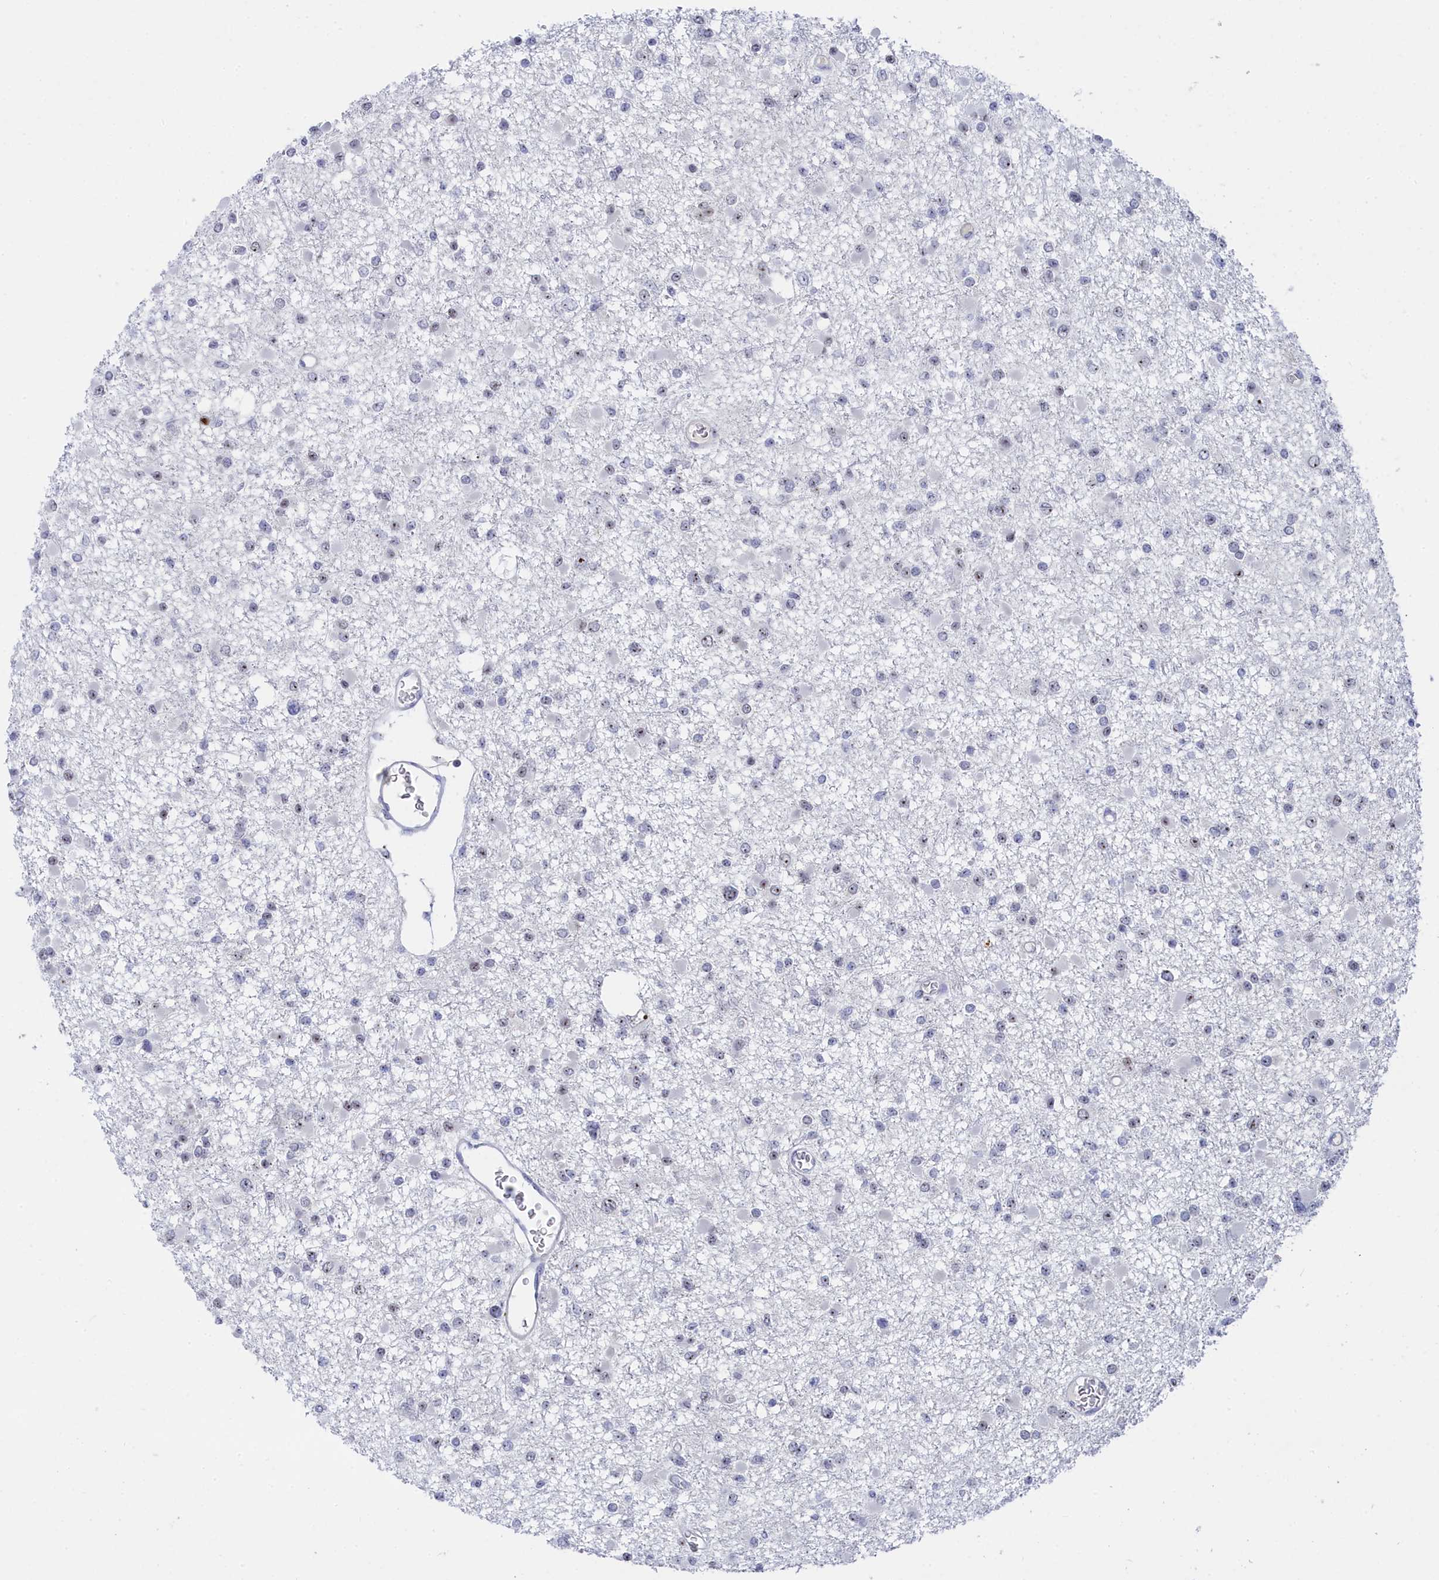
{"staining": {"intensity": "weak", "quantity": "<25%", "location": "nuclear"}, "tissue": "glioma", "cell_type": "Tumor cells", "image_type": "cancer", "snomed": [{"axis": "morphology", "description": "Glioma, malignant, Low grade"}, {"axis": "topography", "description": "Brain"}], "caption": "Micrograph shows no significant protein staining in tumor cells of malignant glioma (low-grade).", "gene": "RSL1D1", "patient": {"sex": "female", "age": 22}}